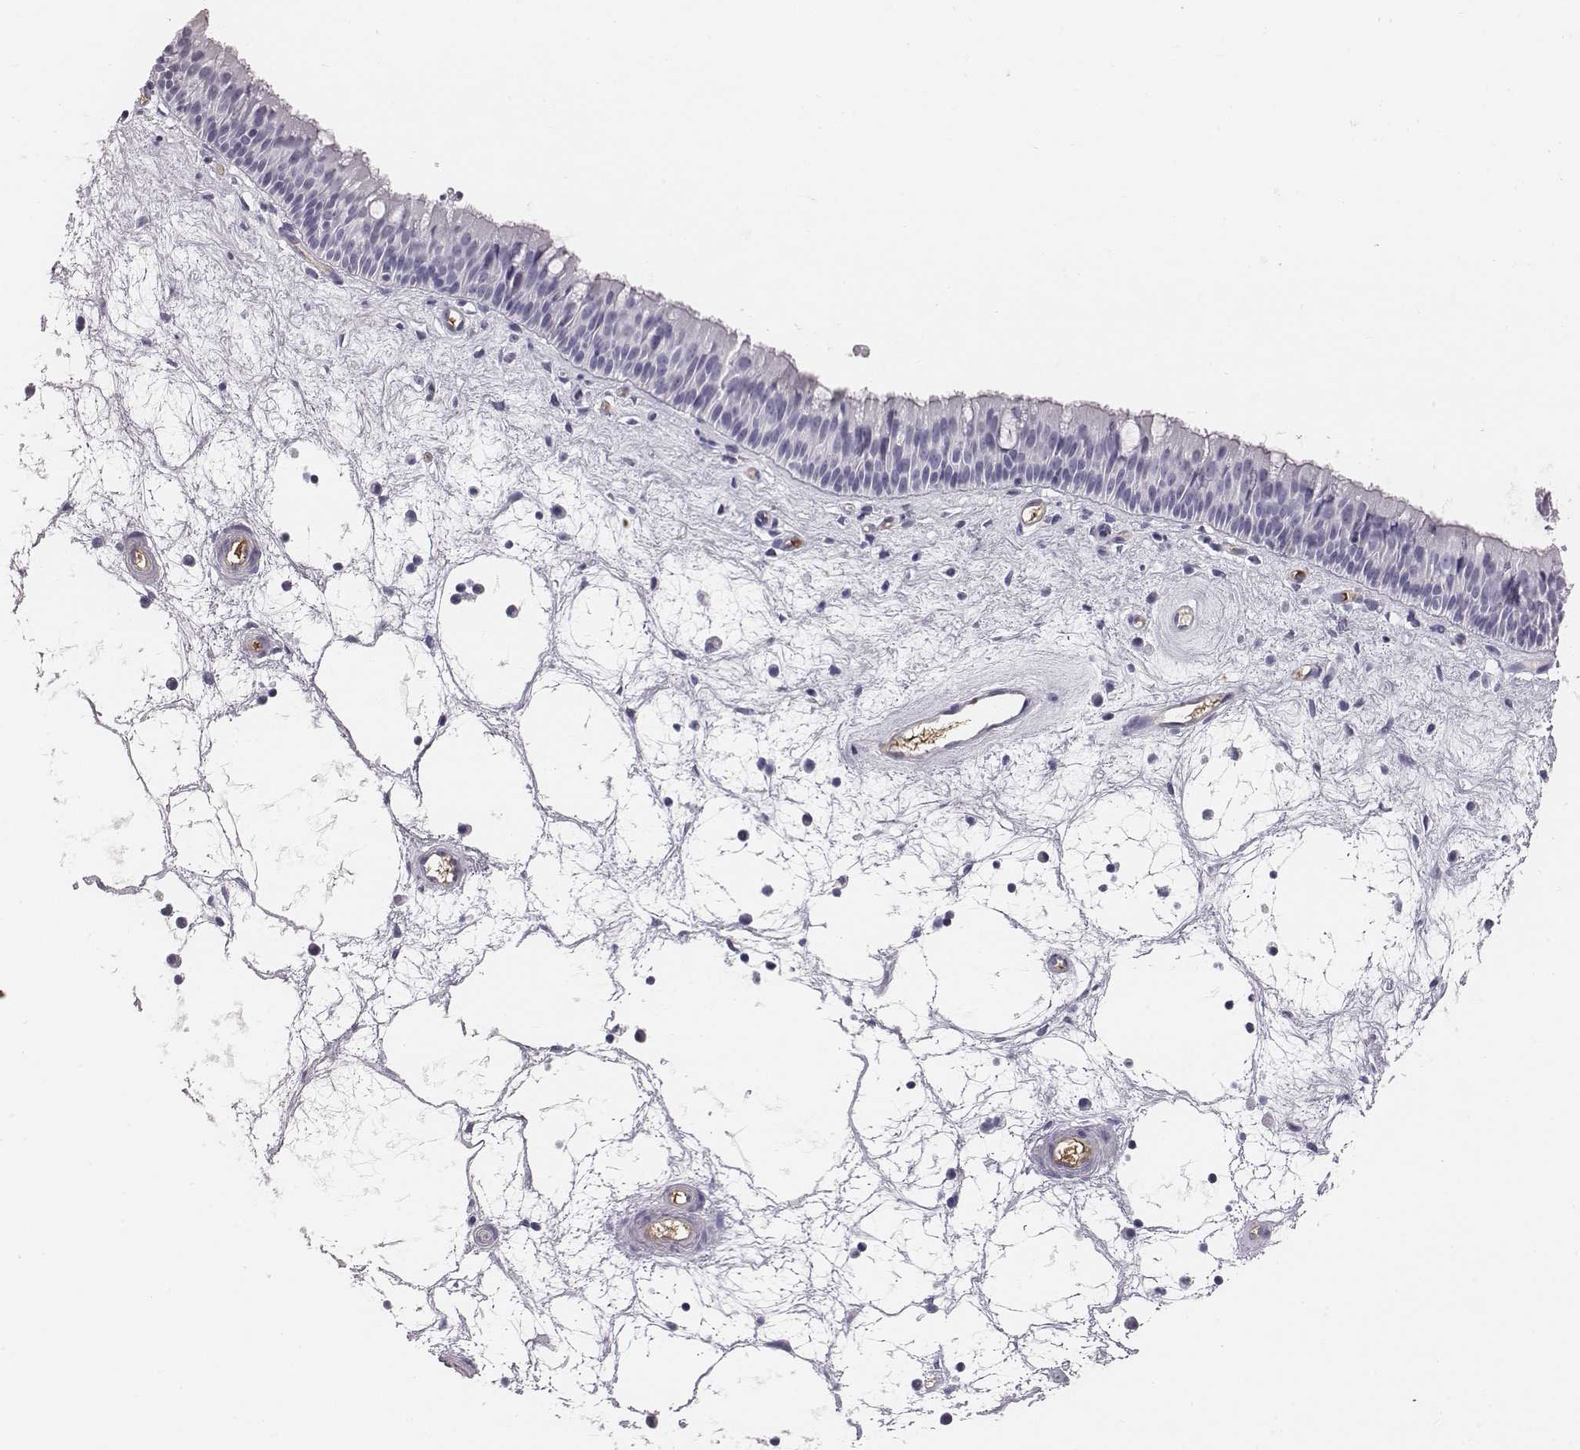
{"staining": {"intensity": "negative", "quantity": "none", "location": "none"}, "tissue": "nasopharynx", "cell_type": "Respiratory epithelial cells", "image_type": "normal", "snomed": [{"axis": "morphology", "description": "Normal tissue, NOS"}, {"axis": "topography", "description": "Nasopharynx"}], "caption": "Immunohistochemistry histopathology image of normal nasopharynx: nasopharynx stained with DAB exhibits no significant protein positivity in respiratory epithelial cells.", "gene": "HBZ", "patient": {"sex": "male", "age": 69}}